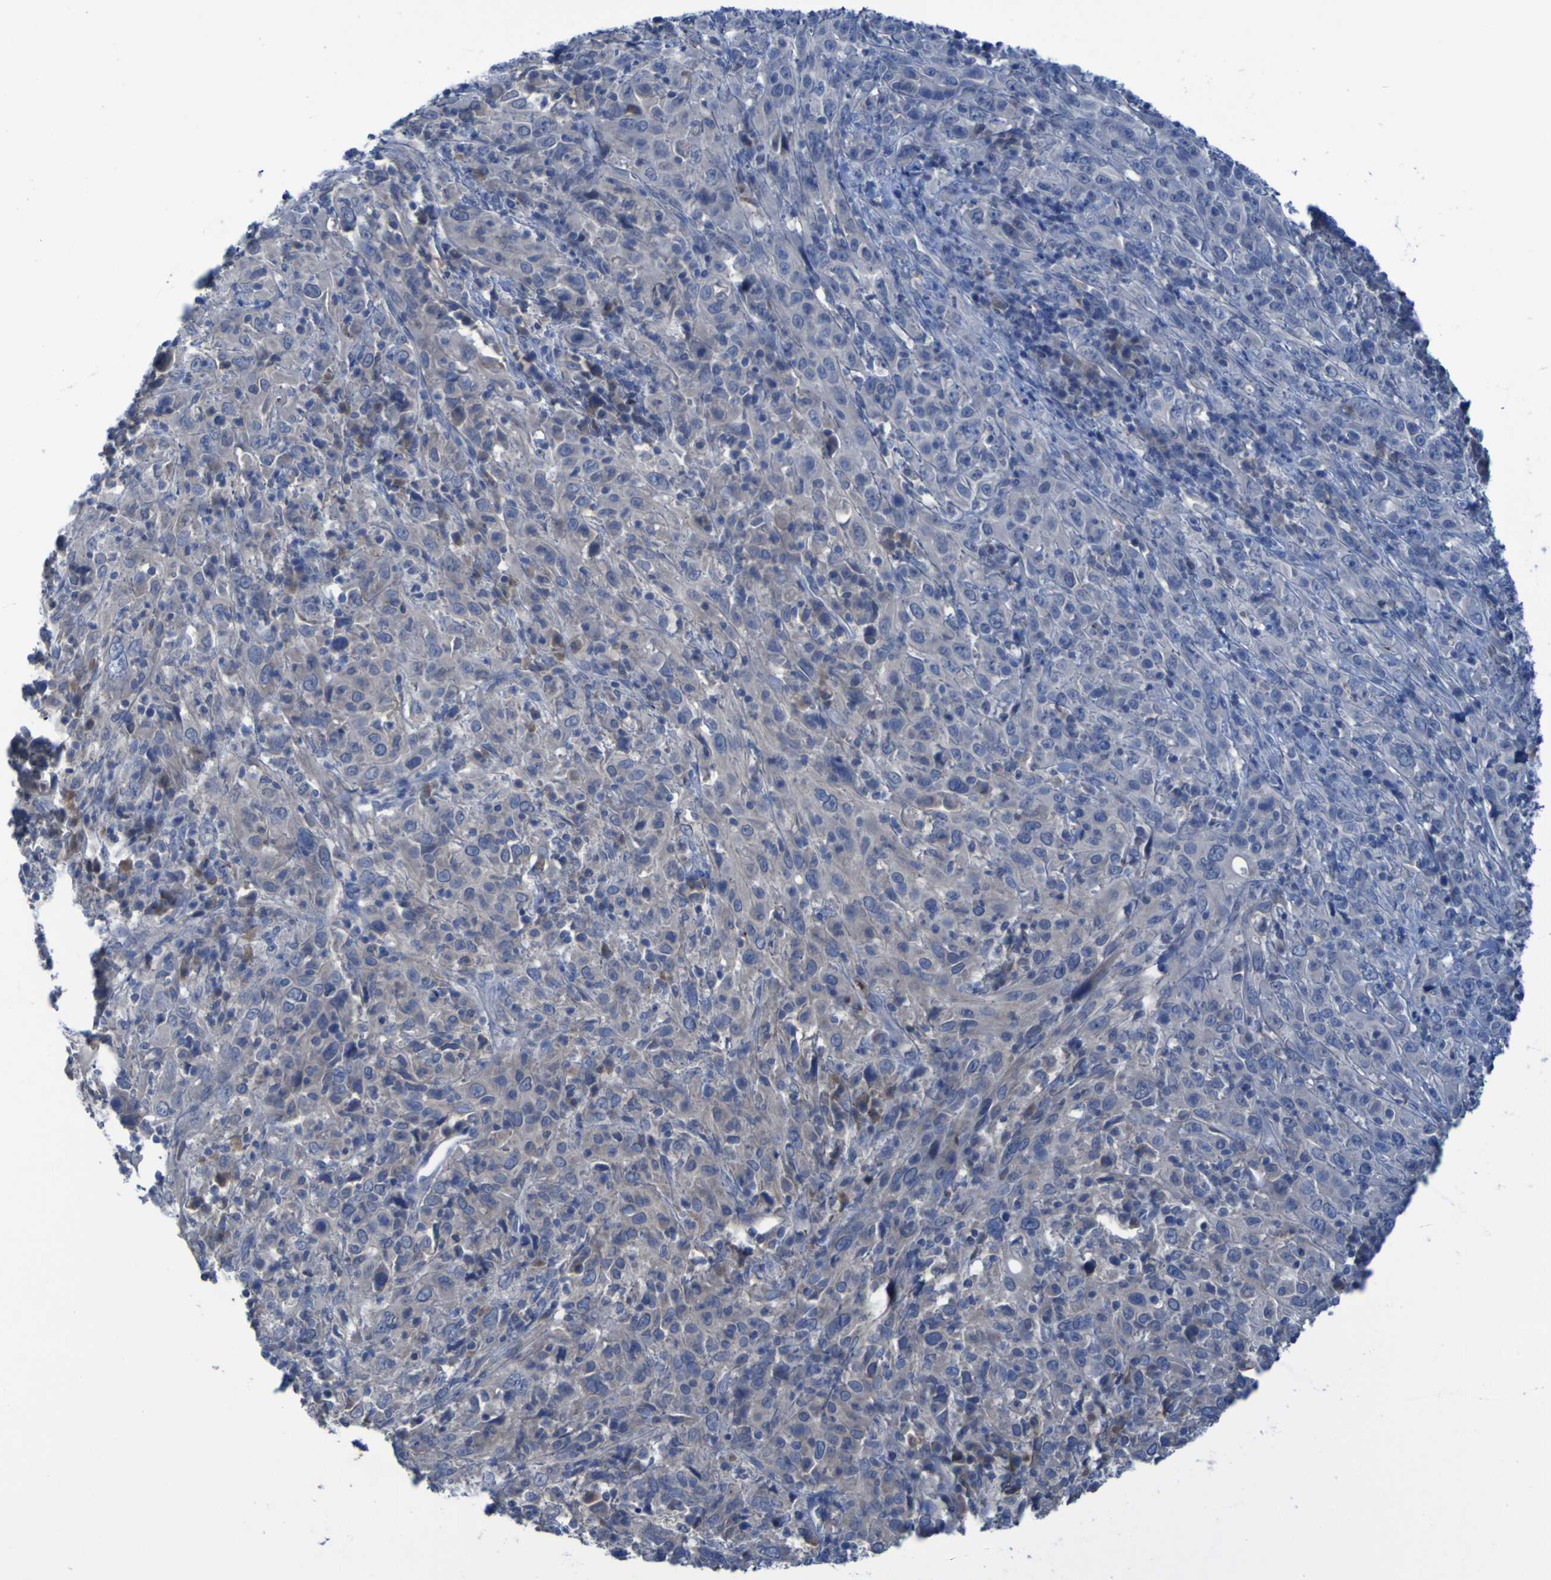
{"staining": {"intensity": "negative", "quantity": "none", "location": "none"}, "tissue": "cervical cancer", "cell_type": "Tumor cells", "image_type": "cancer", "snomed": [{"axis": "morphology", "description": "Squamous cell carcinoma, NOS"}, {"axis": "topography", "description": "Cervix"}], "caption": "Cervical squamous cell carcinoma was stained to show a protein in brown. There is no significant positivity in tumor cells. (Brightfield microscopy of DAB immunohistochemistry (IHC) at high magnification).", "gene": "SGK2", "patient": {"sex": "female", "age": 46}}